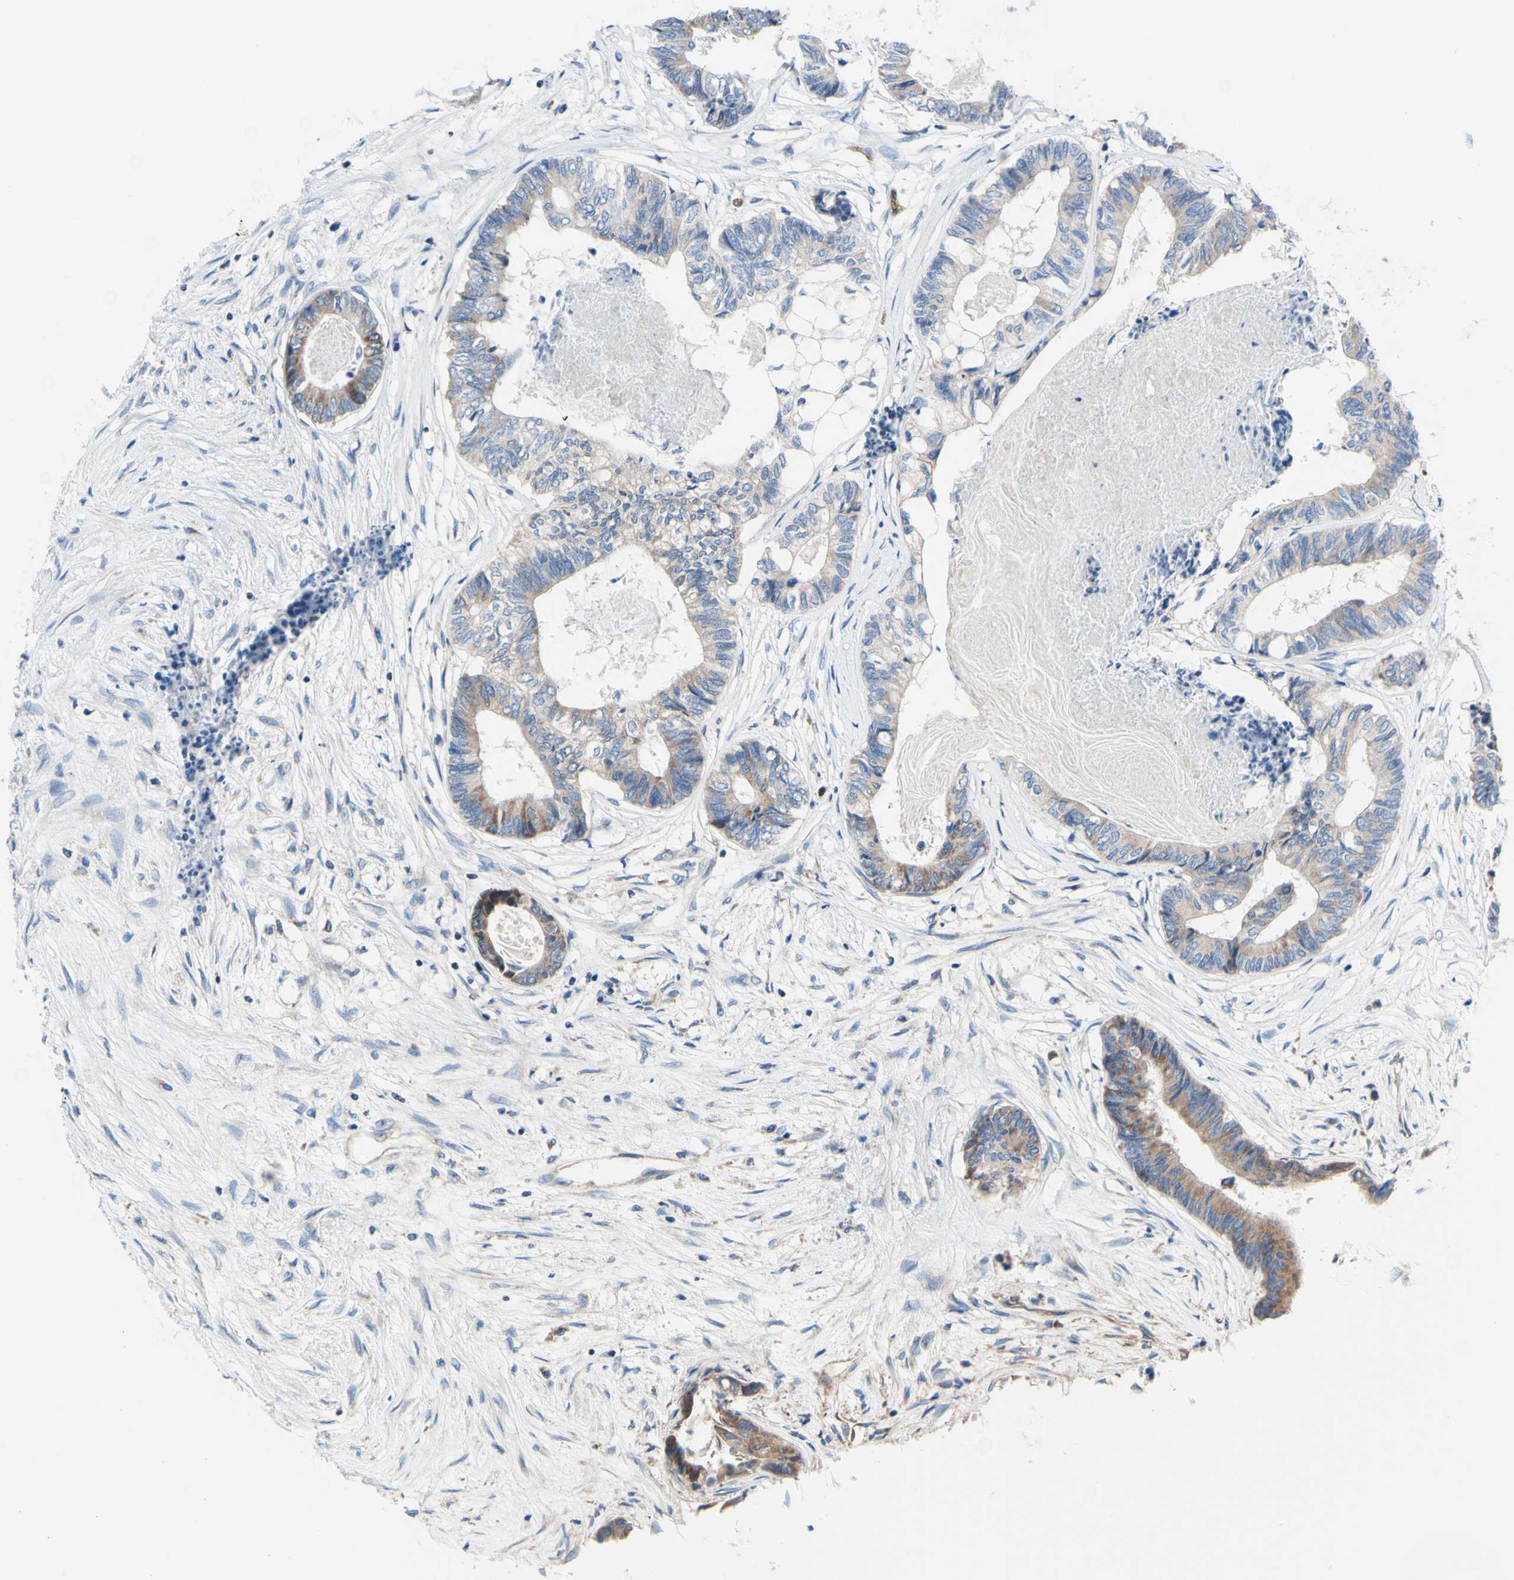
{"staining": {"intensity": "weak", "quantity": ">75%", "location": "cytoplasmic/membranous"}, "tissue": "colorectal cancer", "cell_type": "Tumor cells", "image_type": "cancer", "snomed": [{"axis": "morphology", "description": "Adenocarcinoma, NOS"}, {"axis": "topography", "description": "Rectum"}], "caption": "Brown immunohistochemical staining in human colorectal adenocarcinoma reveals weak cytoplasmic/membranous staining in about >75% of tumor cells. The protein is shown in brown color, while the nuclei are stained blue.", "gene": "FMR1", "patient": {"sex": "male", "age": 63}}